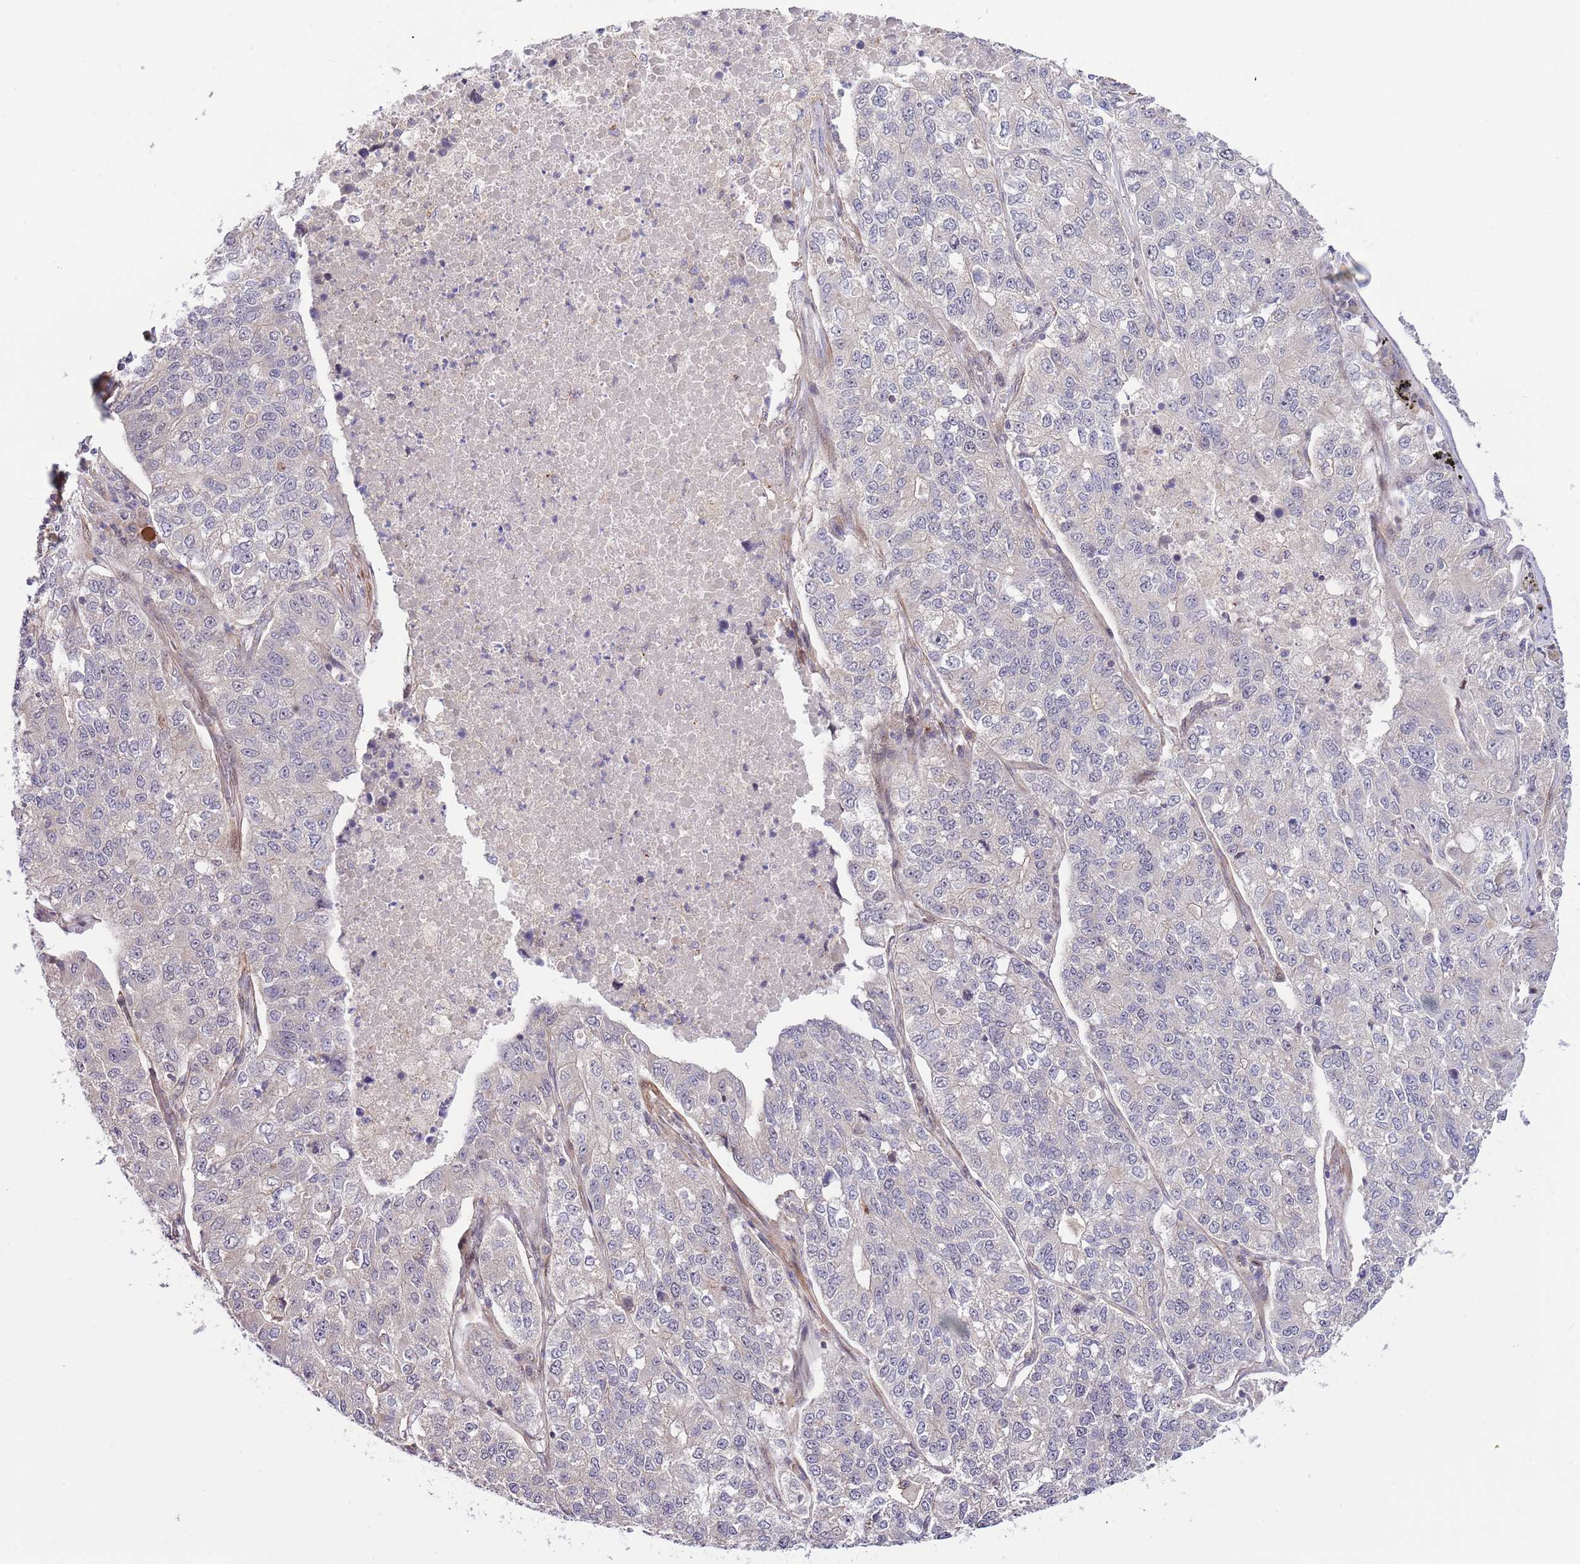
{"staining": {"intensity": "negative", "quantity": "none", "location": "none"}, "tissue": "lung cancer", "cell_type": "Tumor cells", "image_type": "cancer", "snomed": [{"axis": "morphology", "description": "Adenocarcinoma, NOS"}, {"axis": "topography", "description": "Lung"}], "caption": "A high-resolution histopathology image shows IHC staining of lung cancer (adenocarcinoma), which demonstrates no significant positivity in tumor cells.", "gene": "PRR16", "patient": {"sex": "male", "age": 49}}